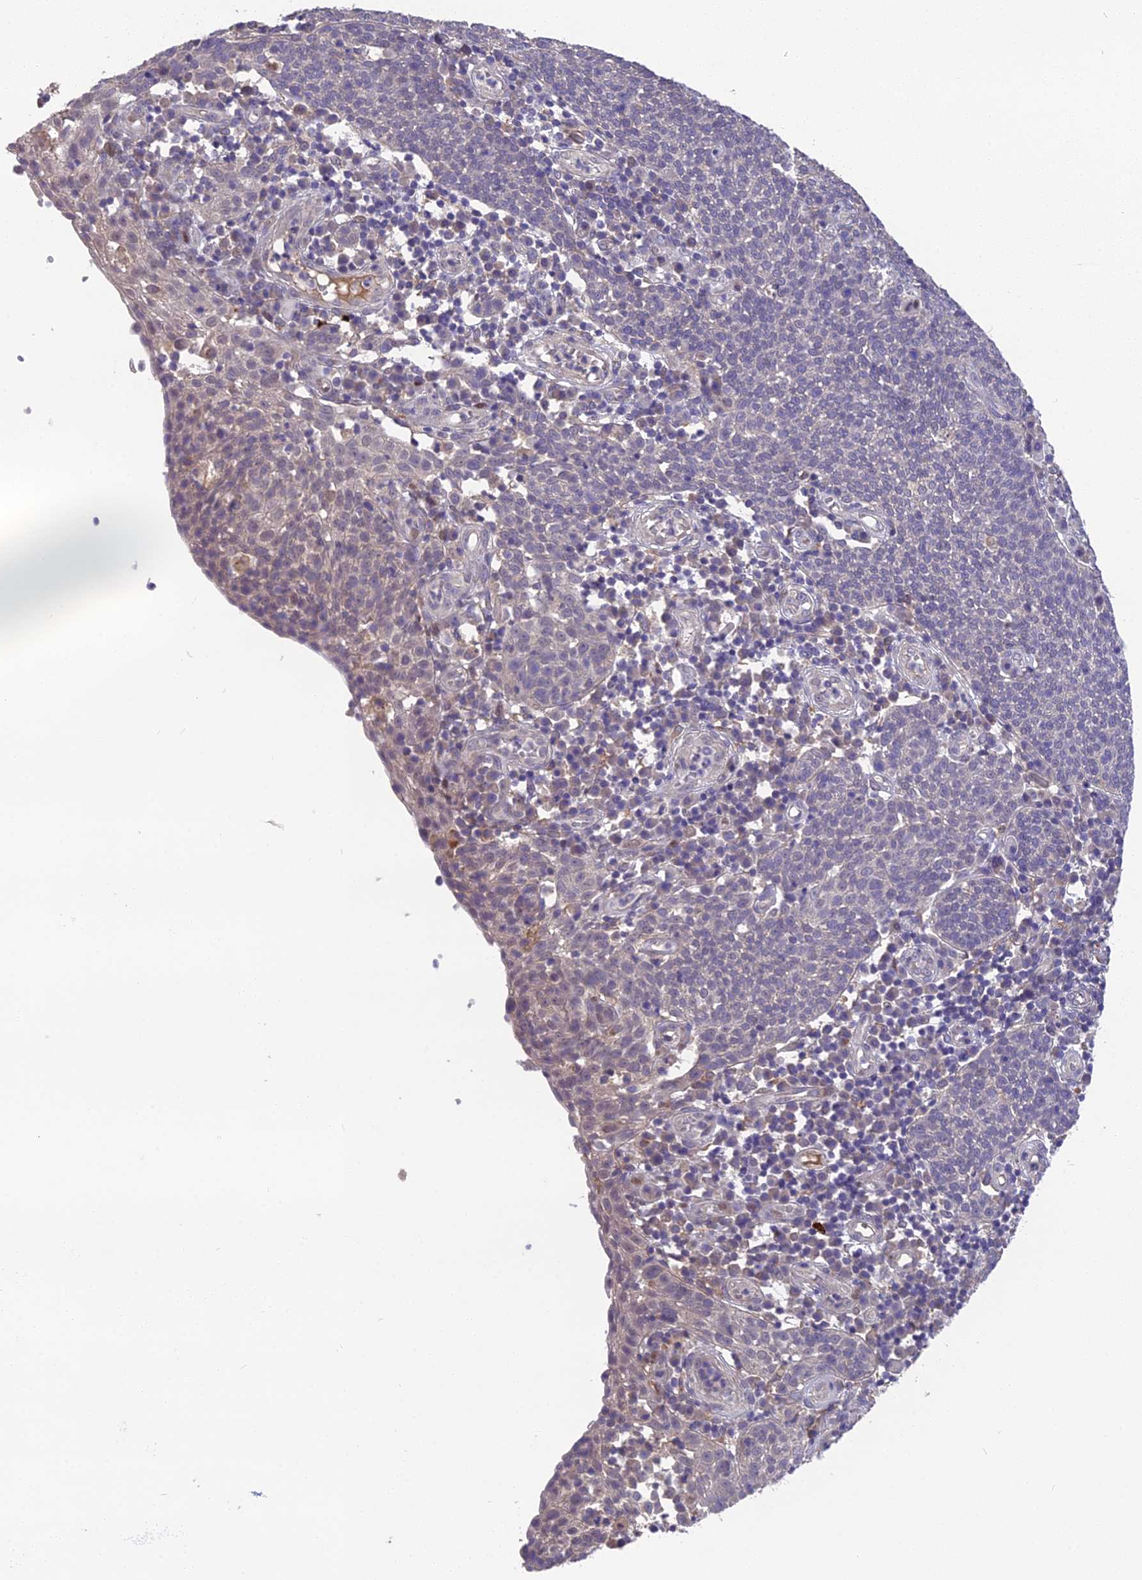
{"staining": {"intensity": "negative", "quantity": "none", "location": "none"}, "tissue": "cervical cancer", "cell_type": "Tumor cells", "image_type": "cancer", "snomed": [{"axis": "morphology", "description": "Squamous cell carcinoma, NOS"}, {"axis": "topography", "description": "Cervix"}], "caption": "Cervical squamous cell carcinoma was stained to show a protein in brown. There is no significant staining in tumor cells.", "gene": "PUS10", "patient": {"sex": "female", "age": 34}}